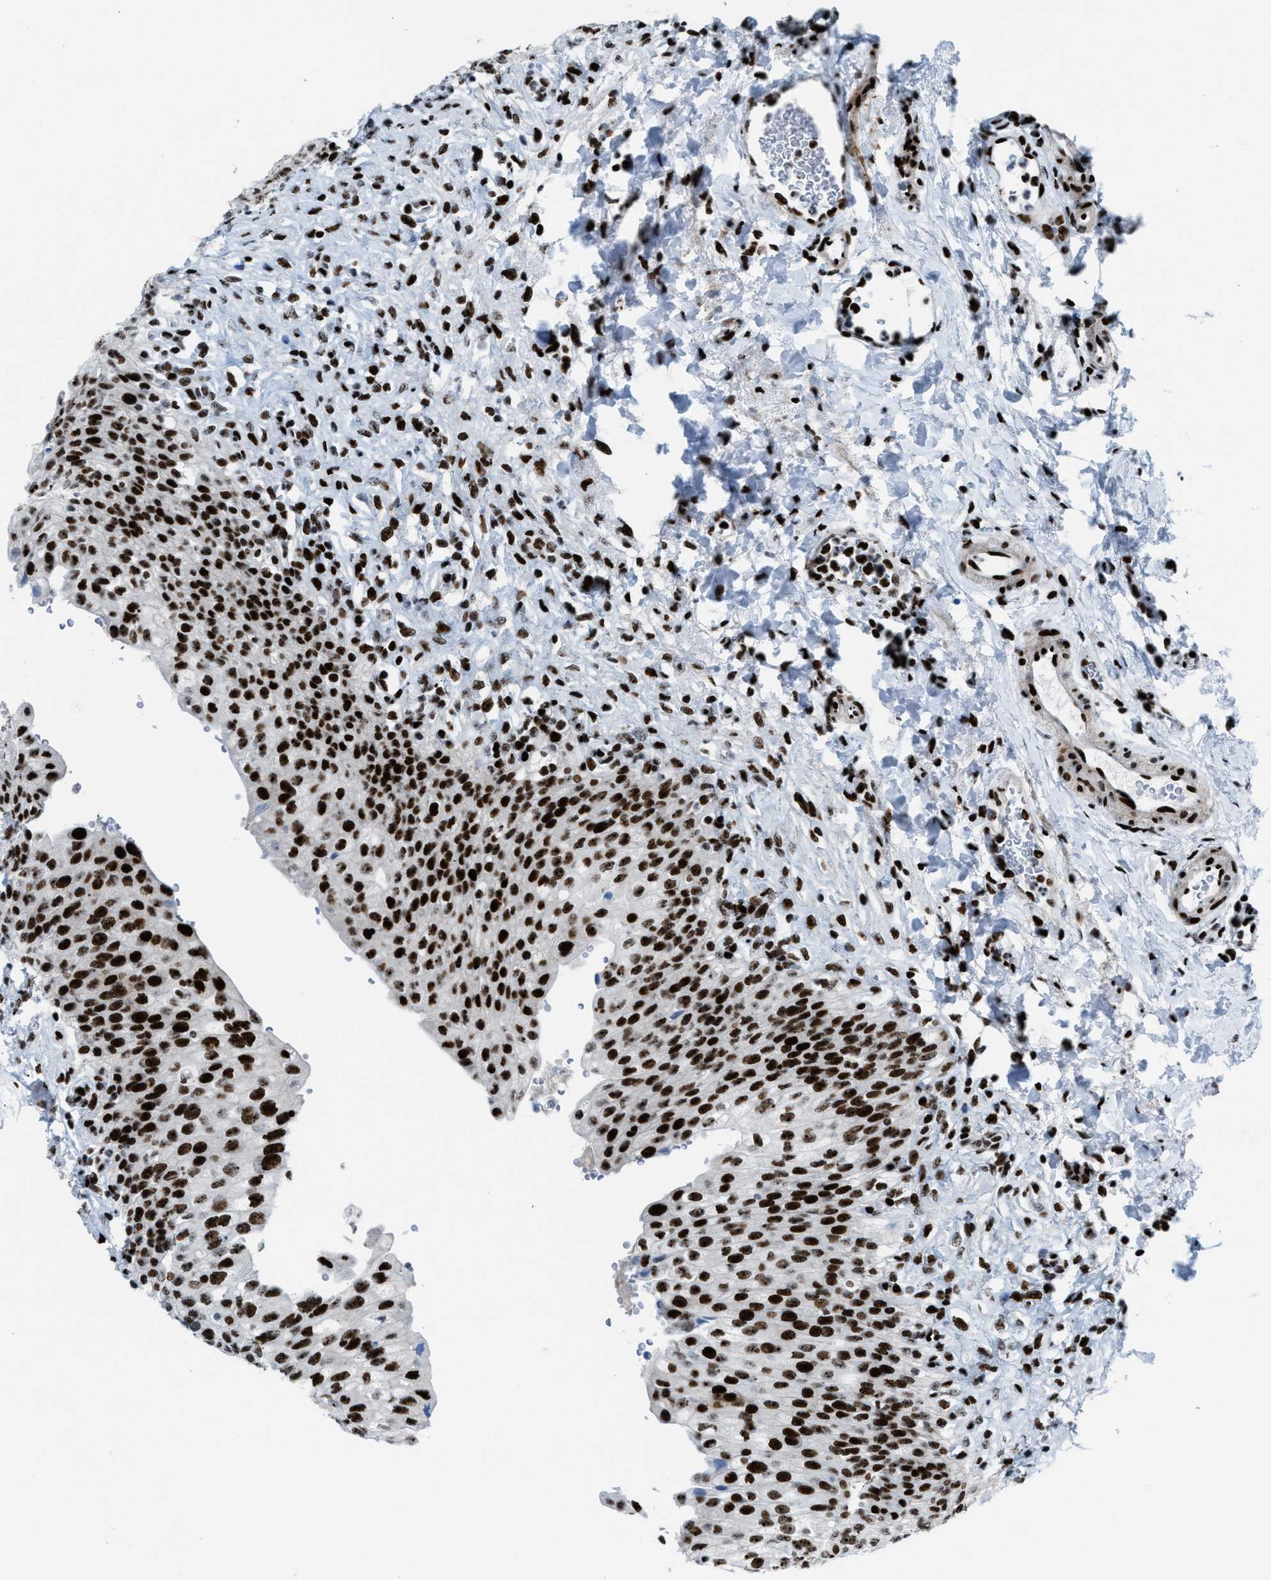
{"staining": {"intensity": "strong", "quantity": ">75%", "location": "nuclear"}, "tissue": "urinary bladder", "cell_type": "Urothelial cells", "image_type": "normal", "snomed": [{"axis": "morphology", "description": "Urothelial carcinoma, High grade"}, {"axis": "topography", "description": "Urinary bladder"}], "caption": "An immunohistochemistry histopathology image of normal tissue is shown. Protein staining in brown labels strong nuclear positivity in urinary bladder within urothelial cells.", "gene": "NONO", "patient": {"sex": "male", "age": 46}}